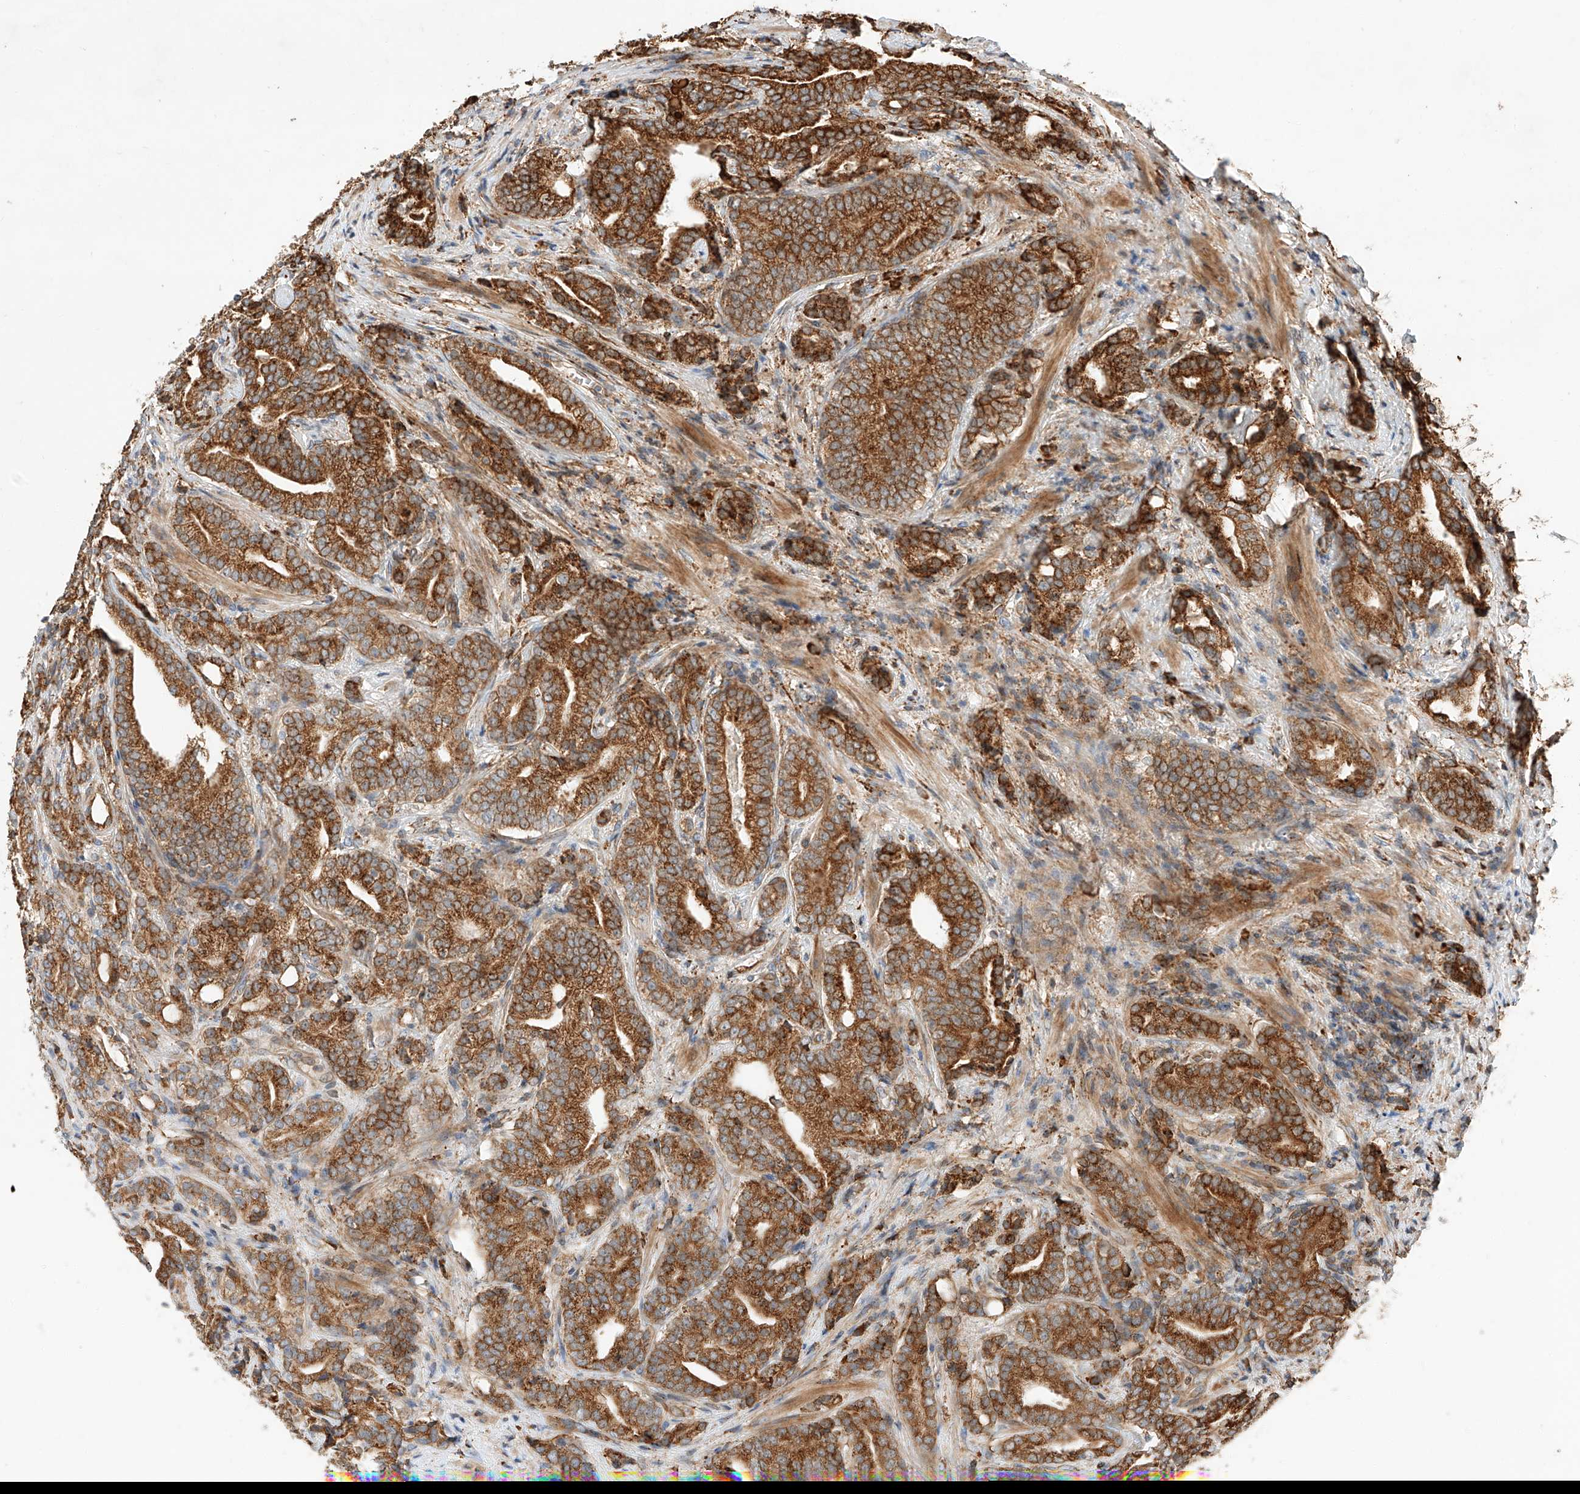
{"staining": {"intensity": "strong", "quantity": ">75%", "location": "cytoplasmic/membranous"}, "tissue": "prostate cancer", "cell_type": "Tumor cells", "image_type": "cancer", "snomed": [{"axis": "morphology", "description": "Adenocarcinoma, High grade"}, {"axis": "topography", "description": "Prostate"}], "caption": "Brown immunohistochemical staining in prostate cancer demonstrates strong cytoplasmic/membranous staining in about >75% of tumor cells.", "gene": "ZNF84", "patient": {"sex": "male", "age": 57}}